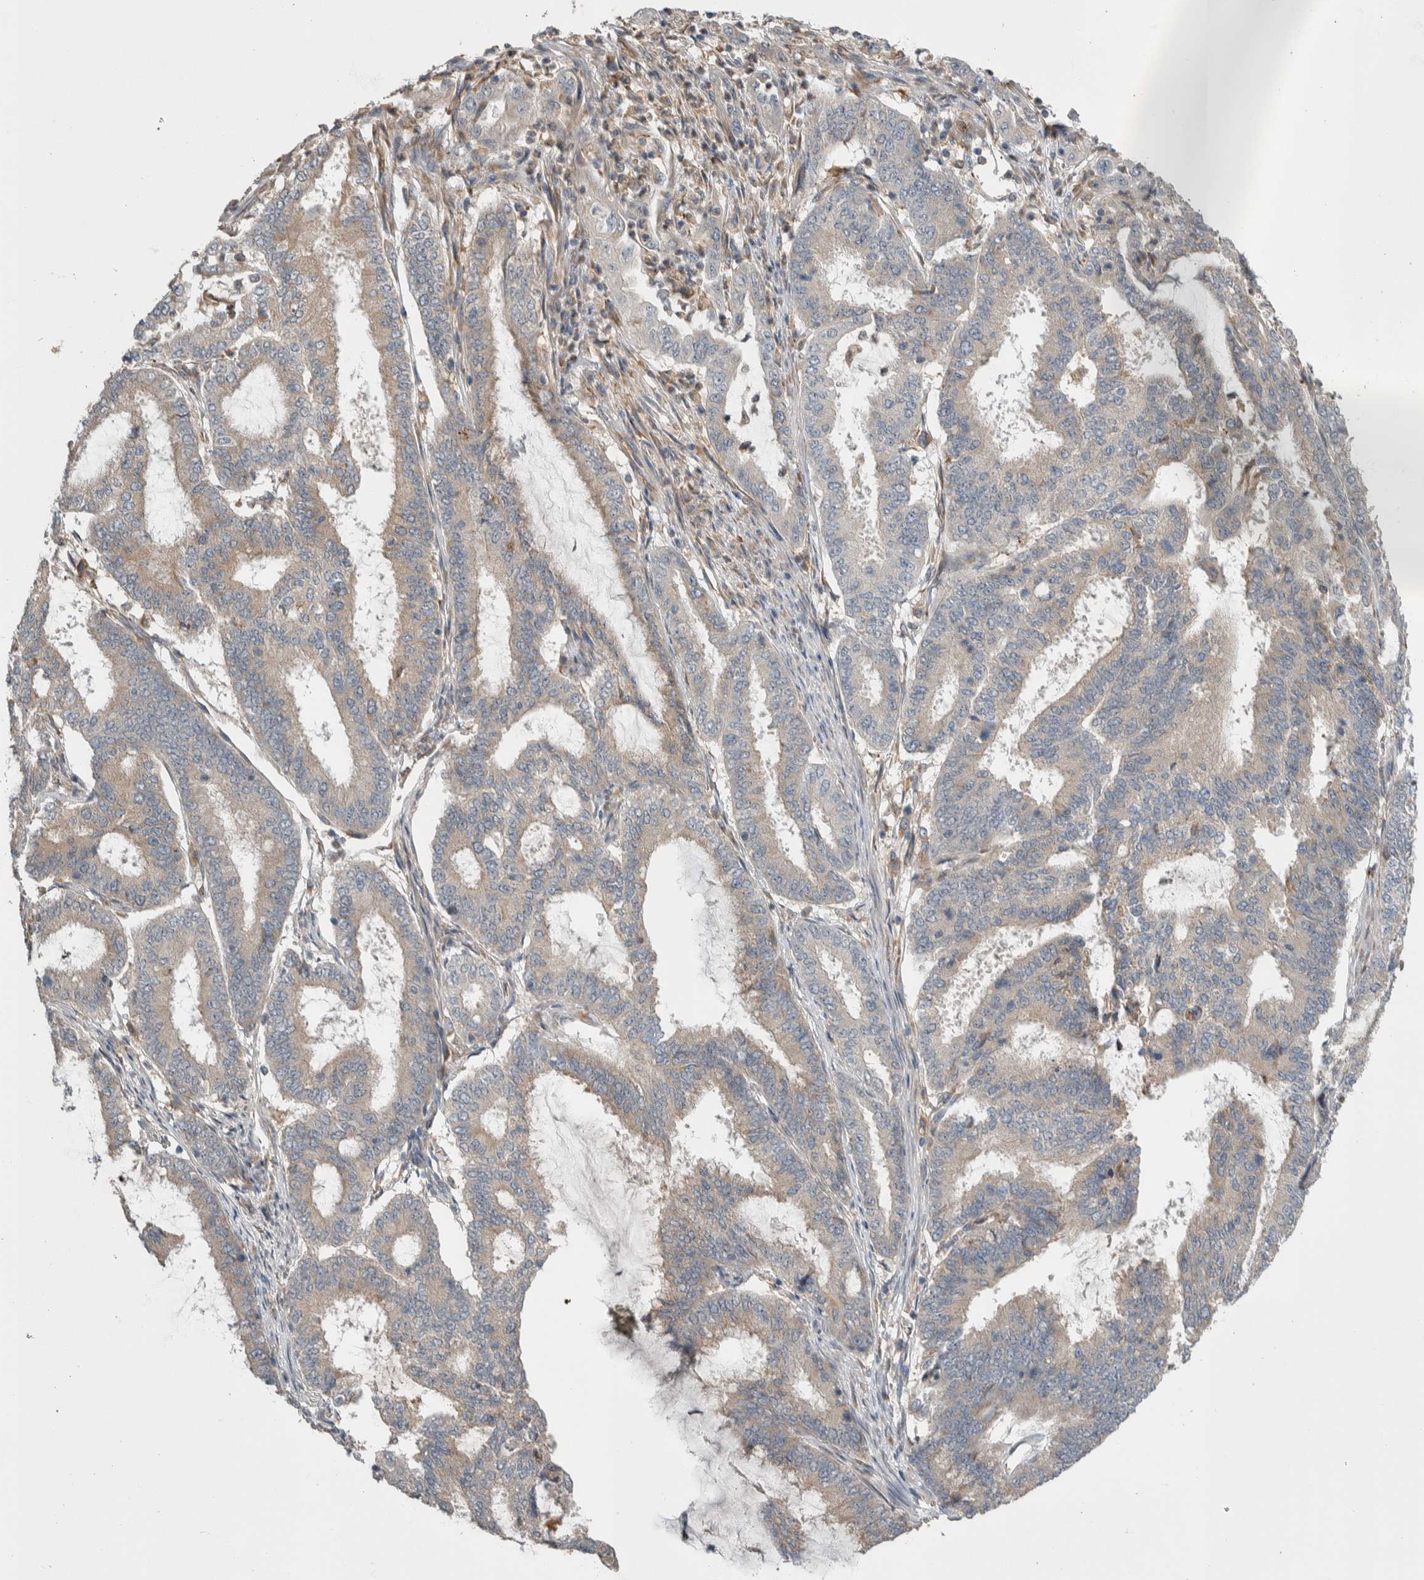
{"staining": {"intensity": "weak", "quantity": "<25%", "location": "cytoplasmic/membranous"}, "tissue": "endometrial cancer", "cell_type": "Tumor cells", "image_type": "cancer", "snomed": [{"axis": "morphology", "description": "Adenocarcinoma, NOS"}, {"axis": "topography", "description": "Endometrium"}], "caption": "The immunohistochemistry micrograph has no significant positivity in tumor cells of adenocarcinoma (endometrial) tissue.", "gene": "PRDM4", "patient": {"sex": "female", "age": 51}}